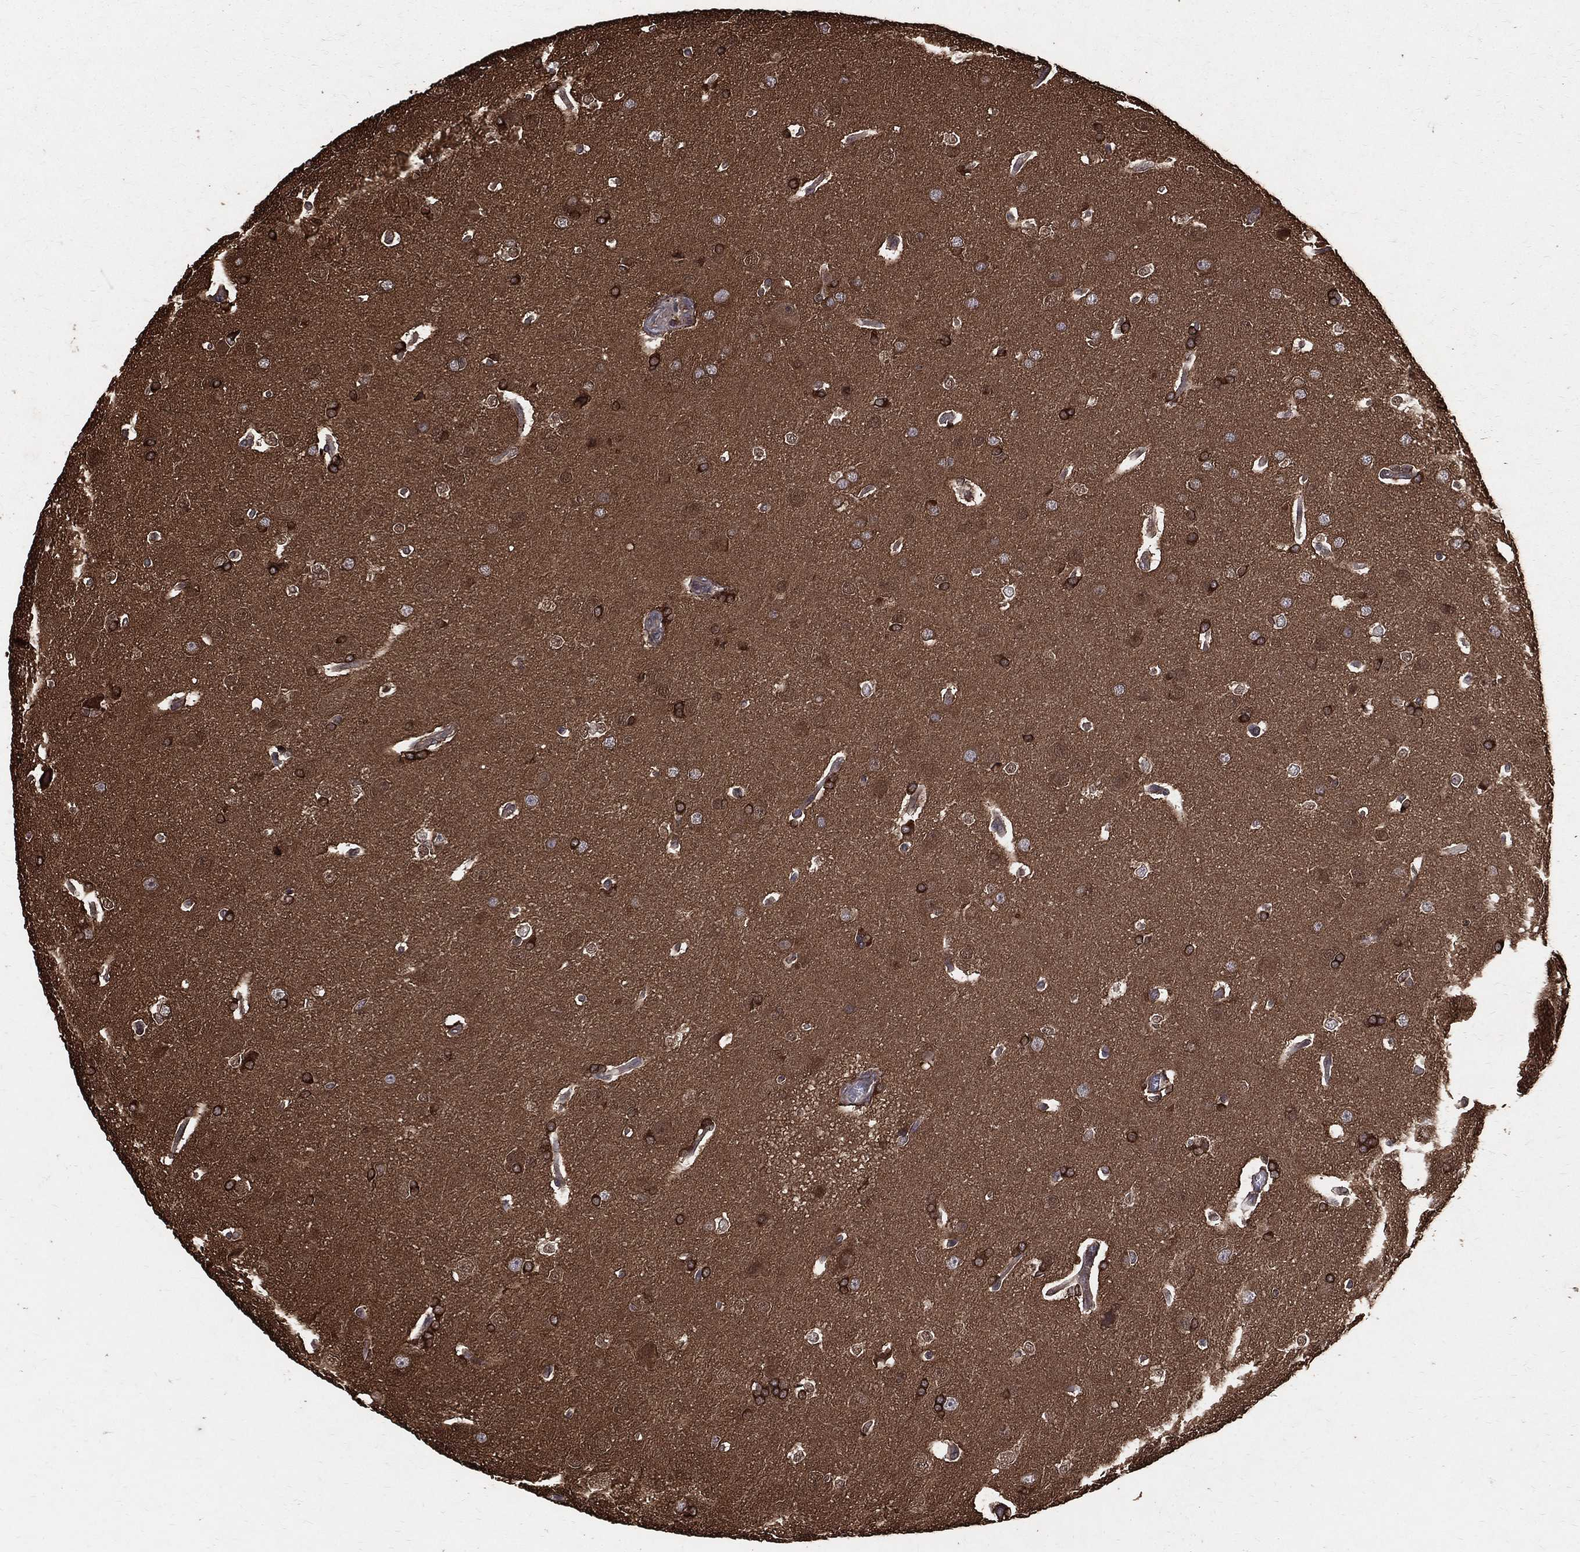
{"staining": {"intensity": "strong", "quantity": "25%-75%", "location": "cytoplasmic/membranous"}, "tissue": "glioma", "cell_type": "Tumor cells", "image_type": "cancer", "snomed": [{"axis": "morphology", "description": "Glioma, malignant, Low grade"}, {"axis": "topography", "description": "Brain"}], "caption": "Malignant low-grade glioma was stained to show a protein in brown. There is high levels of strong cytoplasmic/membranous positivity in approximately 25%-75% of tumor cells. The staining was performed using DAB, with brown indicating positive protein expression. Nuclei are stained blue with hematoxylin.", "gene": "DPYSL2", "patient": {"sex": "female", "age": 32}}